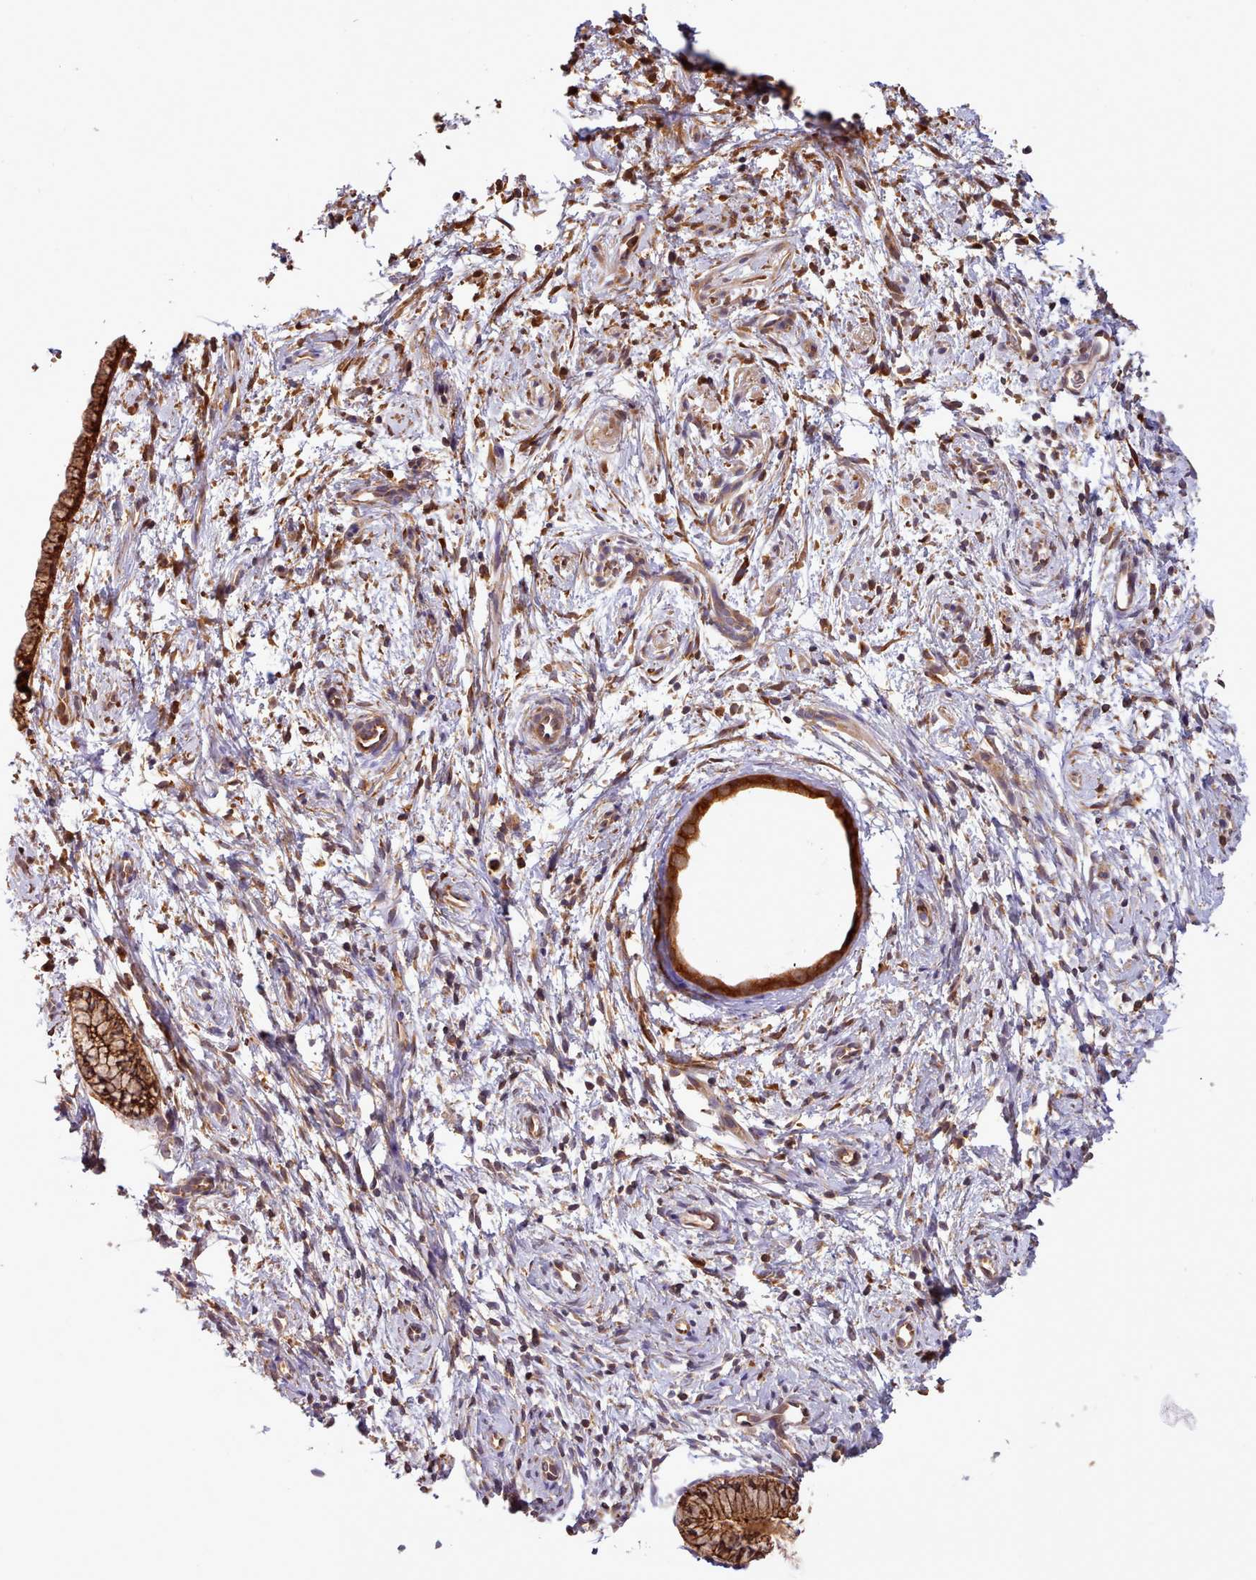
{"staining": {"intensity": "strong", "quantity": ">75%", "location": "cytoplasmic/membranous"}, "tissue": "cervix", "cell_type": "Glandular cells", "image_type": "normal", "snomed": [{"axis": "morphology", "description": "Normal tissue, NOS"}, {"axis": "topography", "description": "Cervix"}], "caption": "Approximately >75% of glandular cells in normal human cervix demonstrate strong cytoplasmic/membranous protein staining as visualized by brown immunohistochemical staining.", "gene": "SLC4A9", "patient": {"sex": "female", "age": 57}}